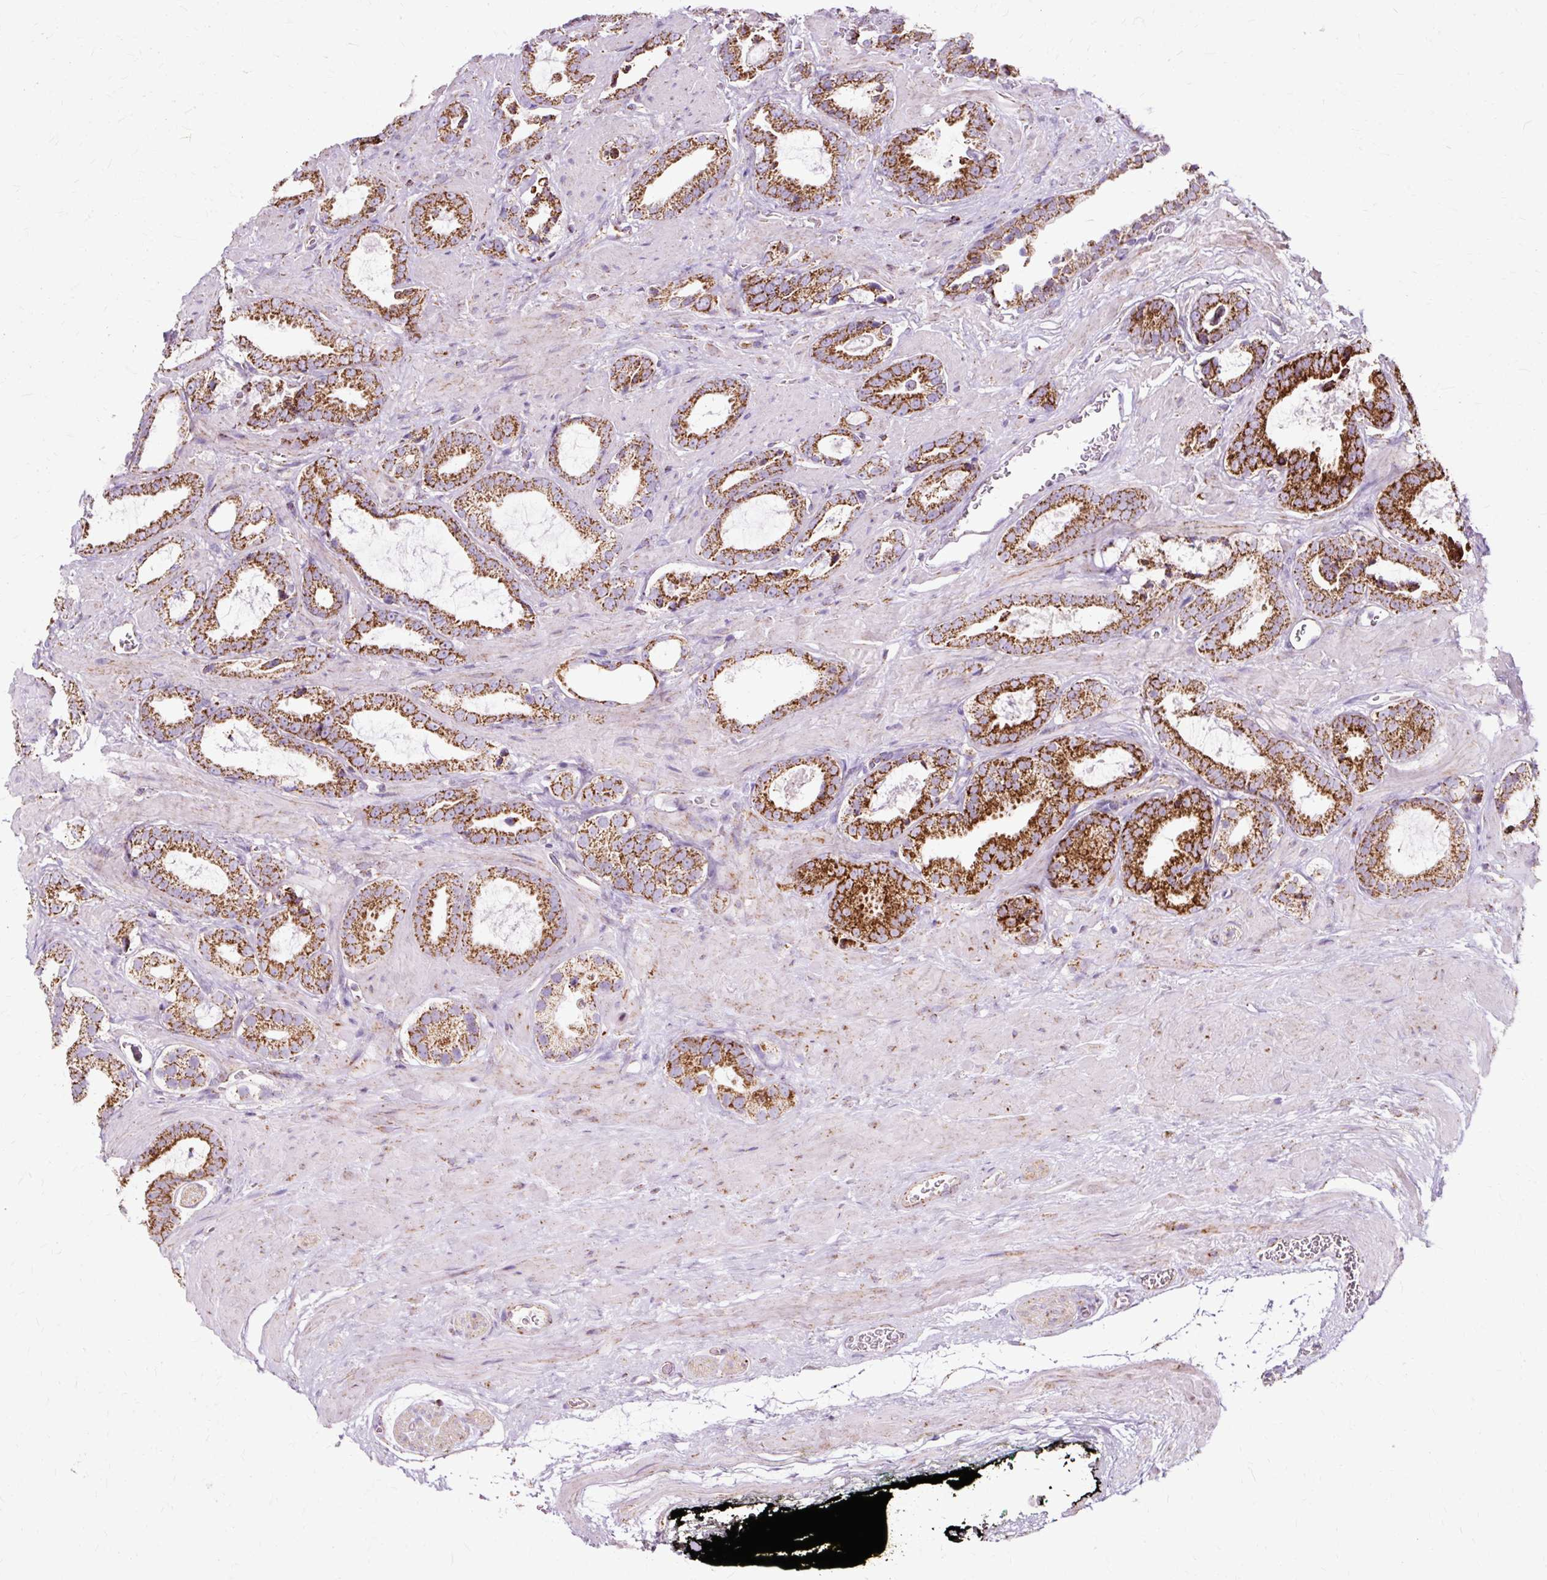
{"staining": {"intensity": "strong", "quantity": ">75%", "location": "cytoplasmic/membranous"}, "tissue": "prostate cancer", "cell_type": "Tumor cells", "image_type": "cancer", "snomed": [{"axis": "morphology", "description": "Adenocarcinoma, Low grade"}, {"axis": "topography", "description": "Prostate"}], "caption": "A high amount of strong cytoplasmic/membranous expression is present in approximately >75% of tumor cells in prostate cancer tissue.", "gene": "DLAT", "patient": {"sex": "male", "age": 62}}